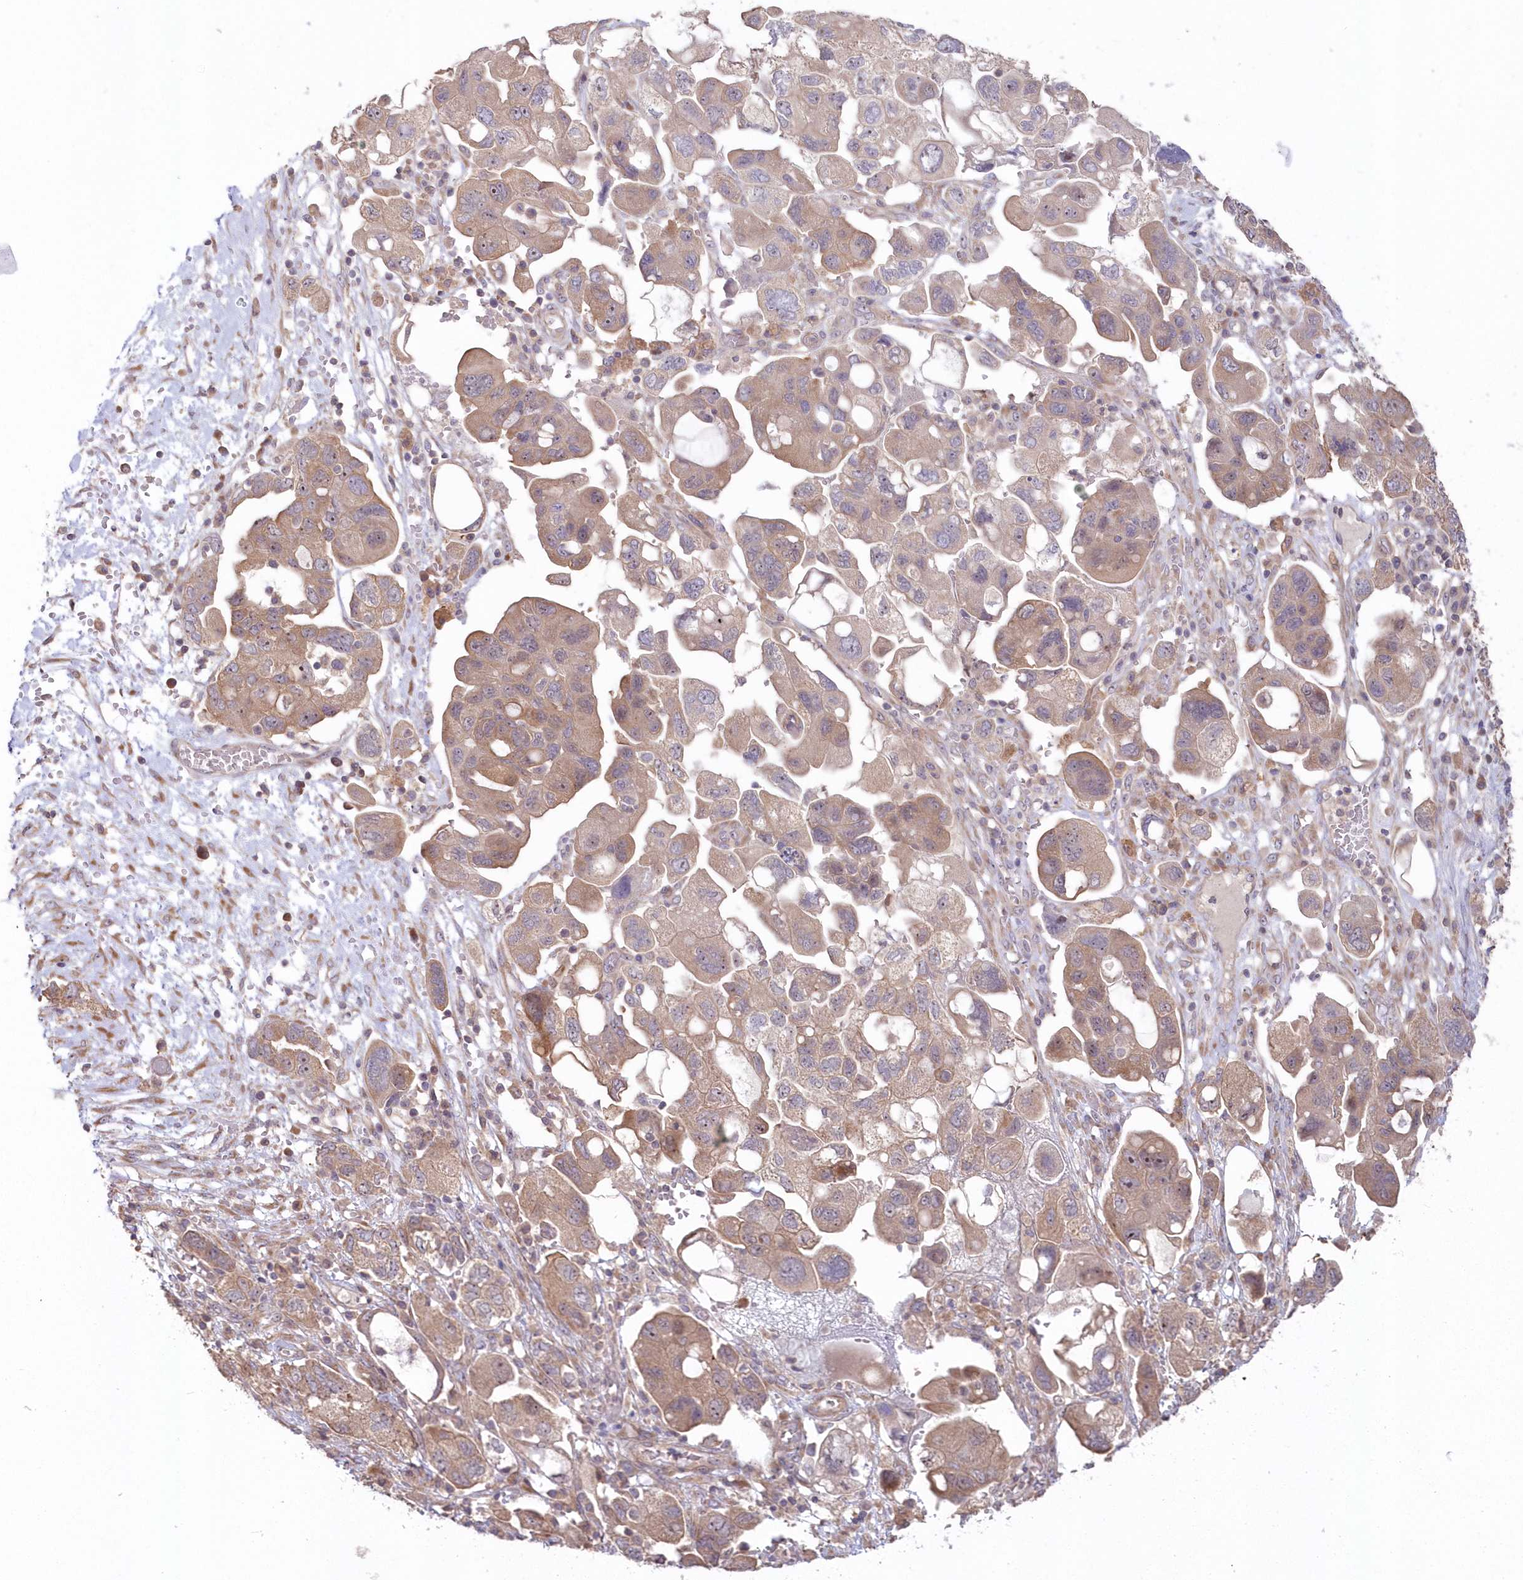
{"staining": {"intensity": "moderate", "quantity": ">75%", "location": "cytoplasmic/membranous,nuclear"}, "tissue": "ovarian cancer", "cell_type": "Tumor cells", "image_type": "cancer", "snomed": [{"axis": "morphology", "description": "Carcinoma, NOS"}, {"axis": "morphology", "description": "Cystadenocarcinoma, serous, NOS"}, {"axis": "topography", "description": "Ovary"}], "caption": "An immunohistochemistry photomicrograph of neoplastic tissue is shown. Protein staining in brown labels moderate cytoplasmic/membranous and nuclear positivity in ovarian cancer within tumor cells. (DAB (3,3'-diaminobenzidine) = brown stain, brightfield microscopy at high magnification).", "gene": "TBCA", "patient": {"sex": "female", "age": 69}}